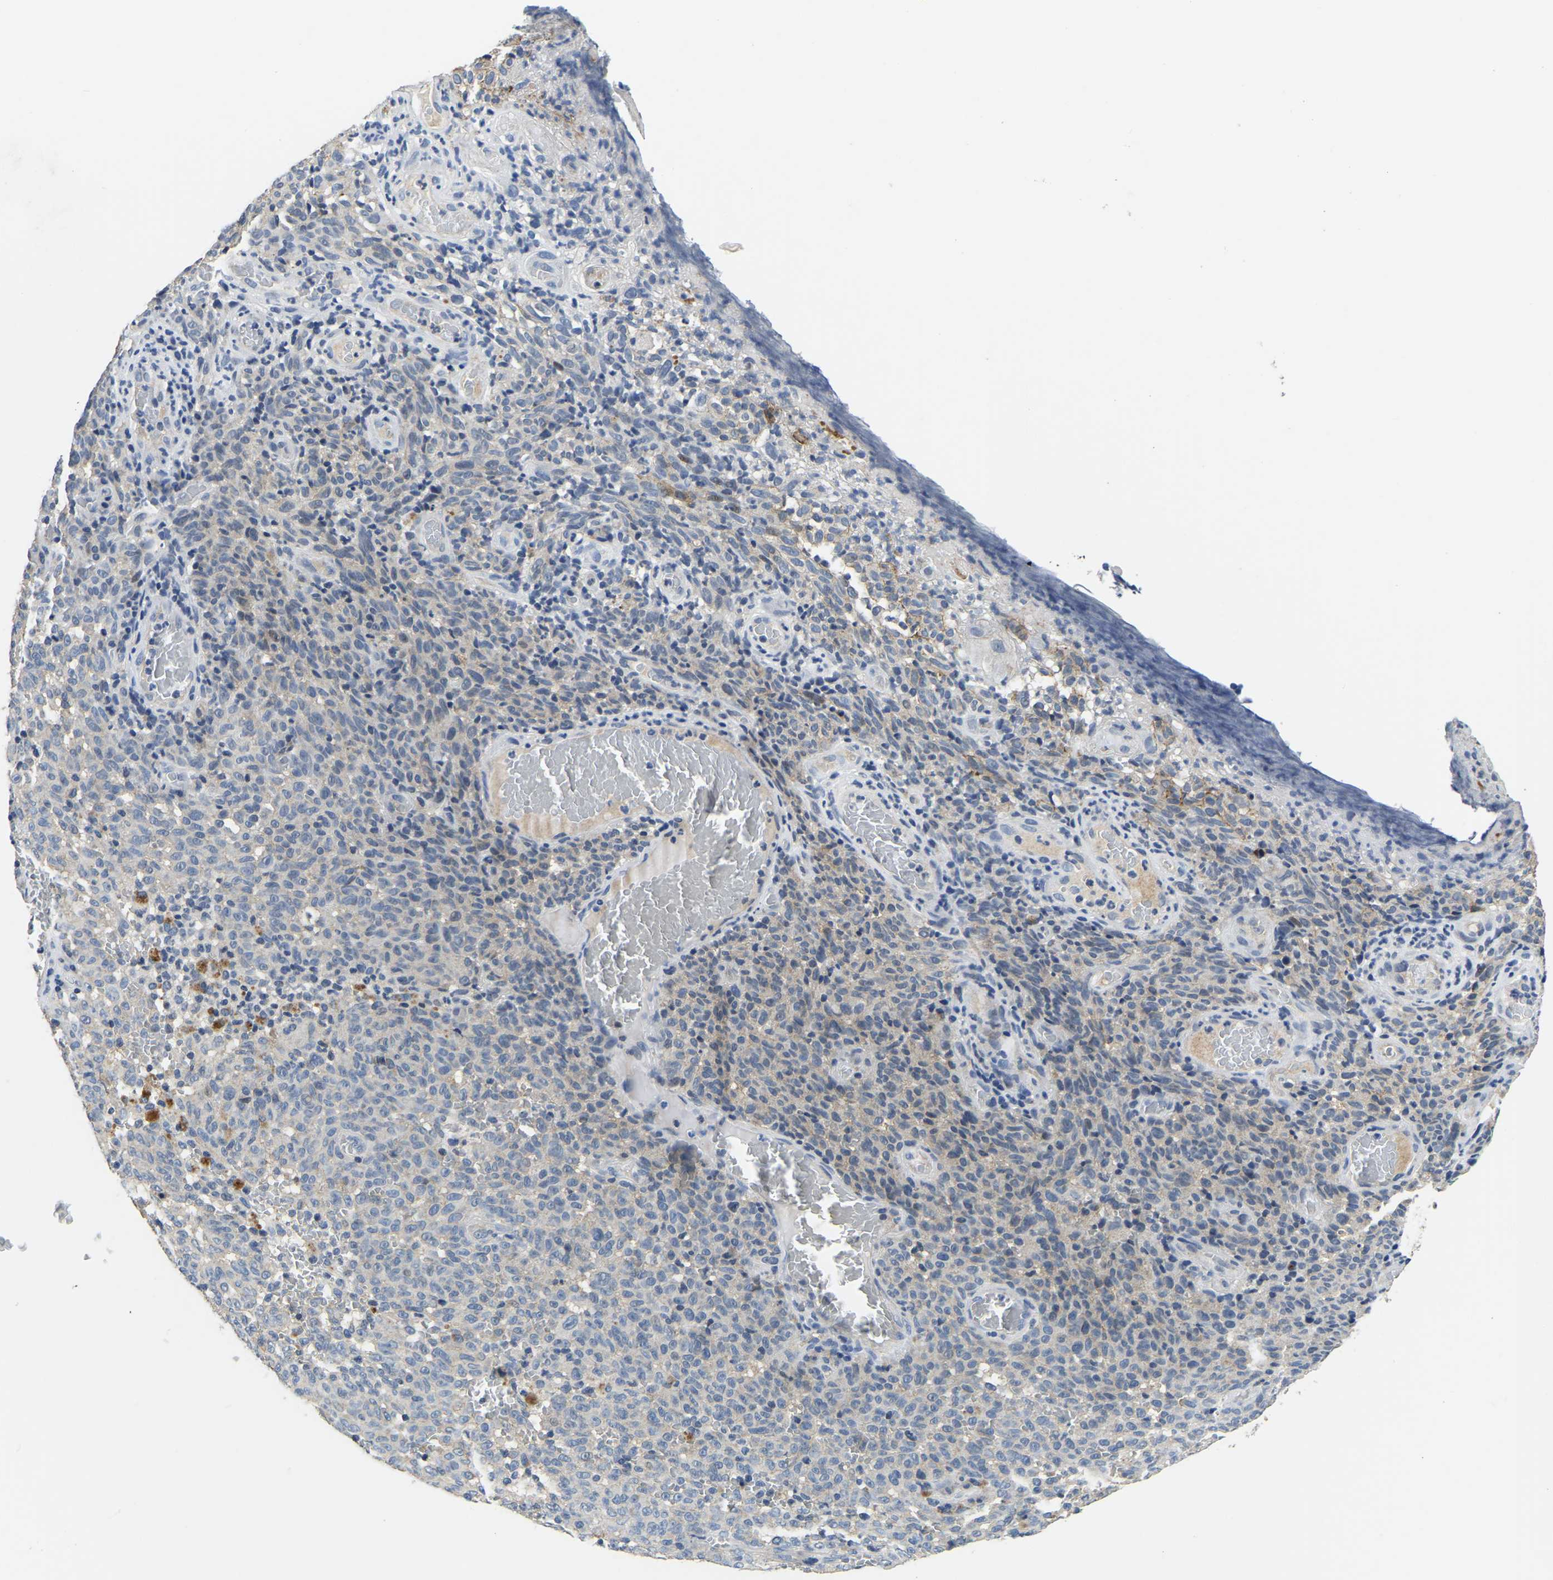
{"staining": {"intensity": "negative", "quantity": "none", "location": "none"}, "tissue": "melanoma", "cell_type": "Tumor cells", "image_type": "cancer", "snomed": [{"axis": "morphology", "description": "Malignant melanoma, NOS"}, {"axis": "topography", "description": "Skin"}], "caption": "High magnification brightfield microscopy of malignant melanoma stained with DAB (3,3'-diaminobenzidine) (brown) and counterstained with hematoxylin (blue): tumor cells show no significant staining. (Immunohistochemistry, brightfield microscopy, high magnification).", "gene": "ITGA2", "patient": {"sex": "female", "age": 82}}